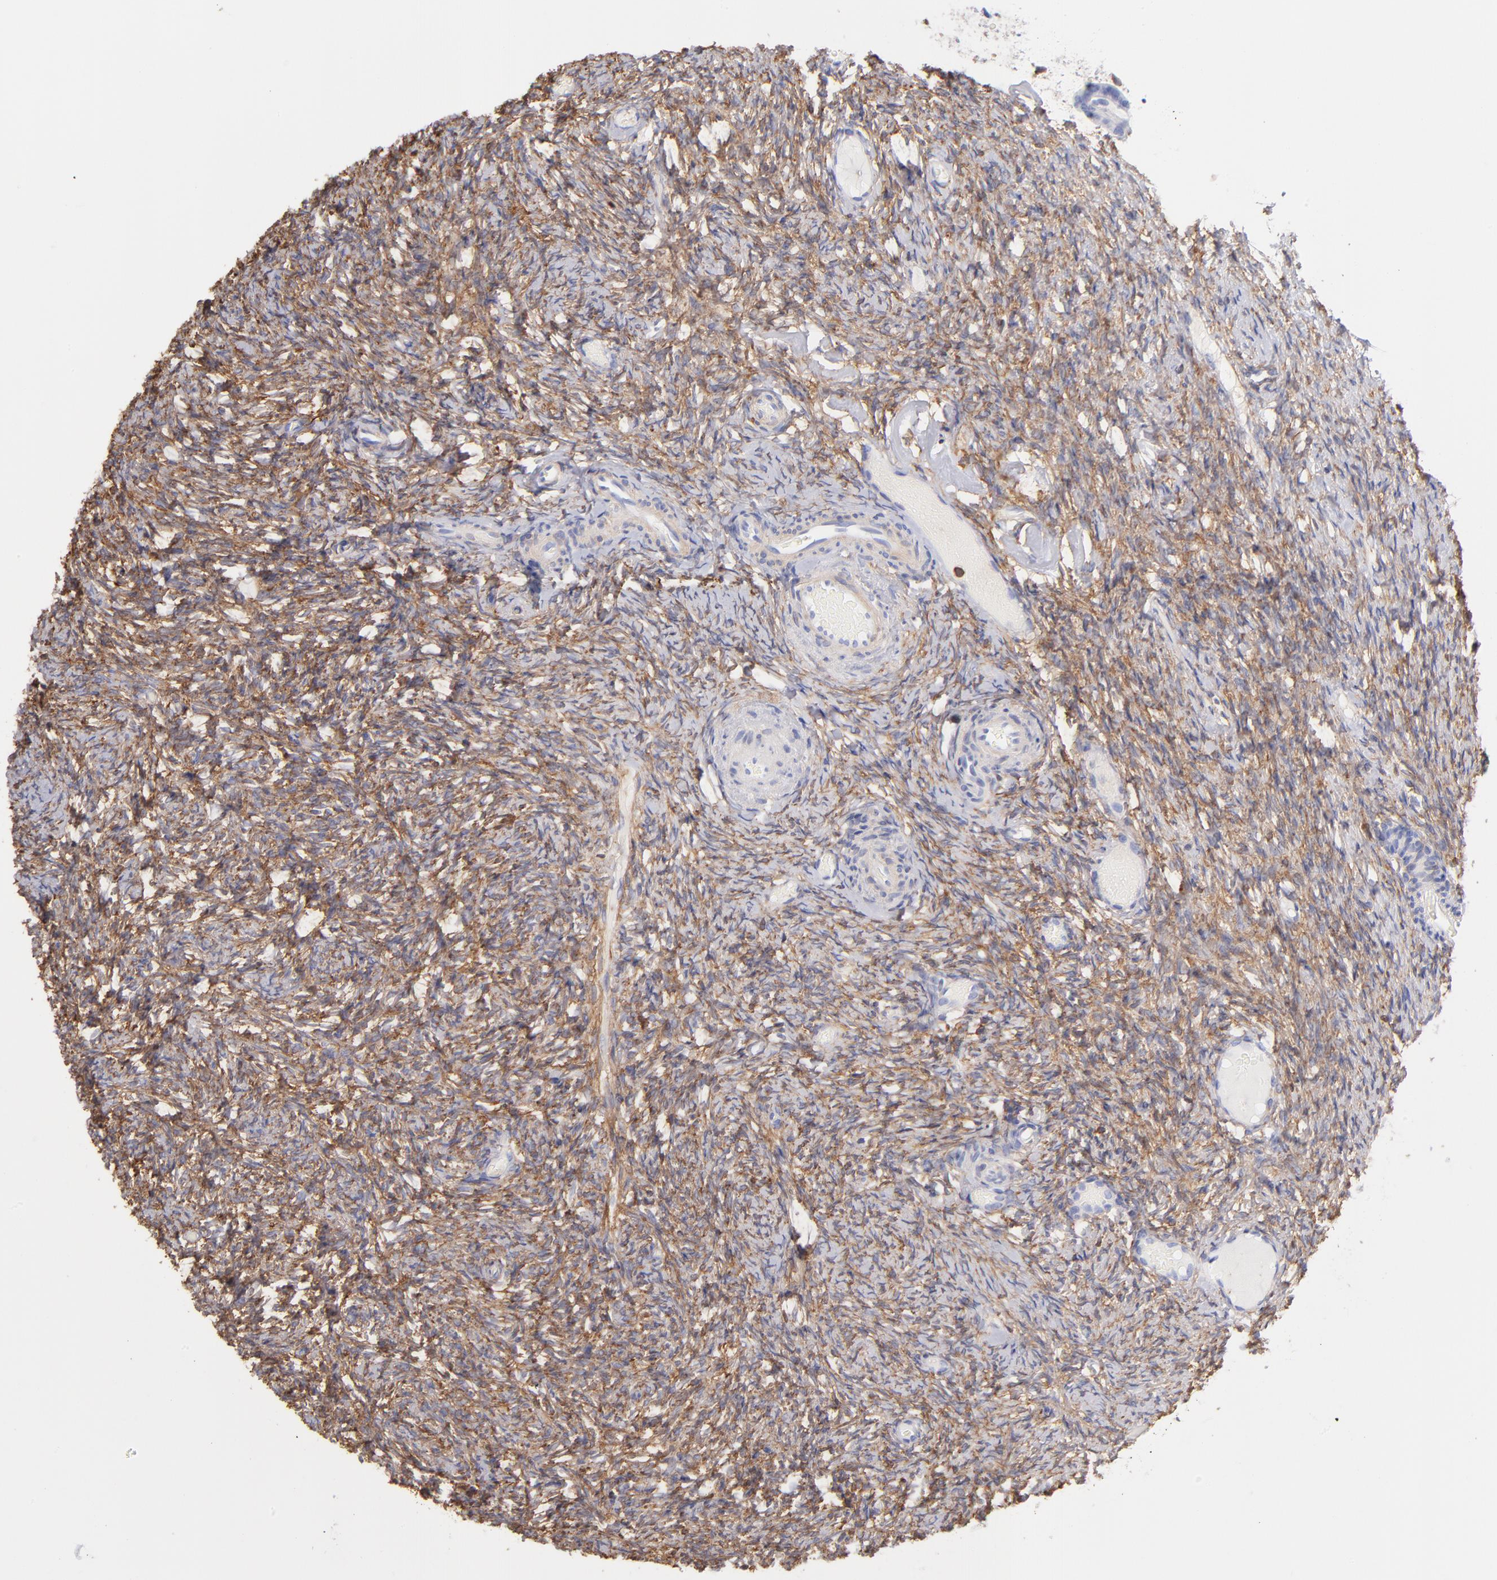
{"staining": {"intensity": "moderate", "quantity": ">75%", "location": "cytoplasmic/membranous"}, "tissue": "ovary", "cell_type": "Ovarian stroma cells", "image_type": "normal", "snomed": [{"axis": "morphology", "description": "Normal tissue, NOS"}, {"axis": "topography", "description": "Ovary"}], "caption": "Immunohistochemical staining of normal ovary demonstrates moderate cytoplasmic/membranous protein positivity in about >75% of ovarian stroma cells. (DAB (3,3'-diaminobenzidine) IHC, brown staining for protein, blue staining for nuclei).", "gene": "PRKCA", "patient": {"sex": "female", "age": 60}}